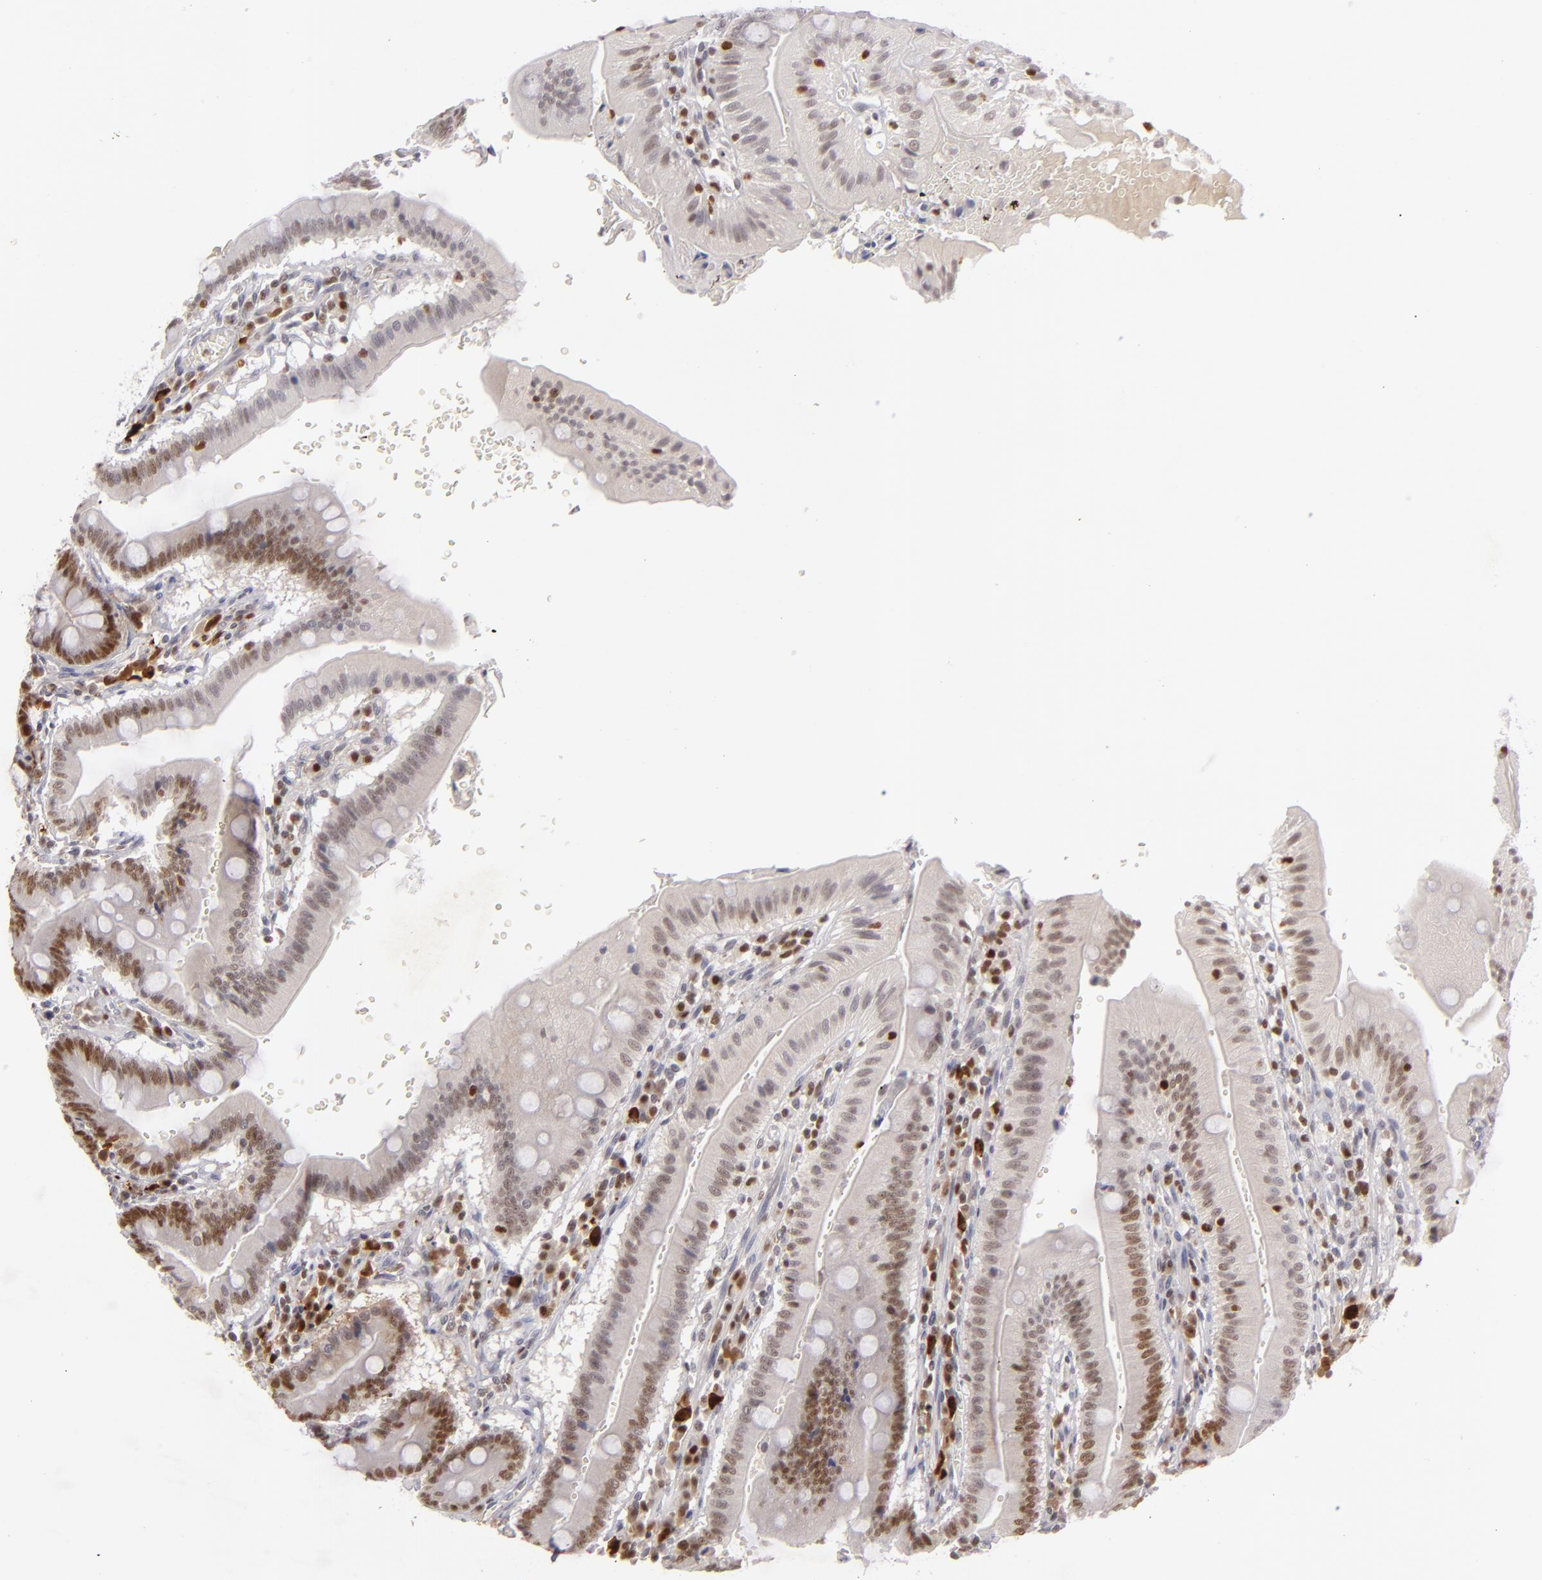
{"staining": {"intensity": "weak", "quantity": "25%-75%", "location": "nuclear"}, "tissue": "small intestine", "cell_type": "Glandular cells", "image_type": "normal", "snomed": [{"axis": "morphology", "description": "Normal tissue, NOS"}, {"axis": "topography", "description": "Small intestine"}], "caption": "Immunohistochemistry staining of unremarkable small intestine, which displays low levels of weak nuclear staining in about 25%-75% of glandular cells indicating weak nuclear protein expression. The staining was performed using DAB (brown) for protein detection and nuclei were counterstained in hematoxylin (blue).", "gene": "FEN1", "patient": {"sex": "male", "age": 71}}